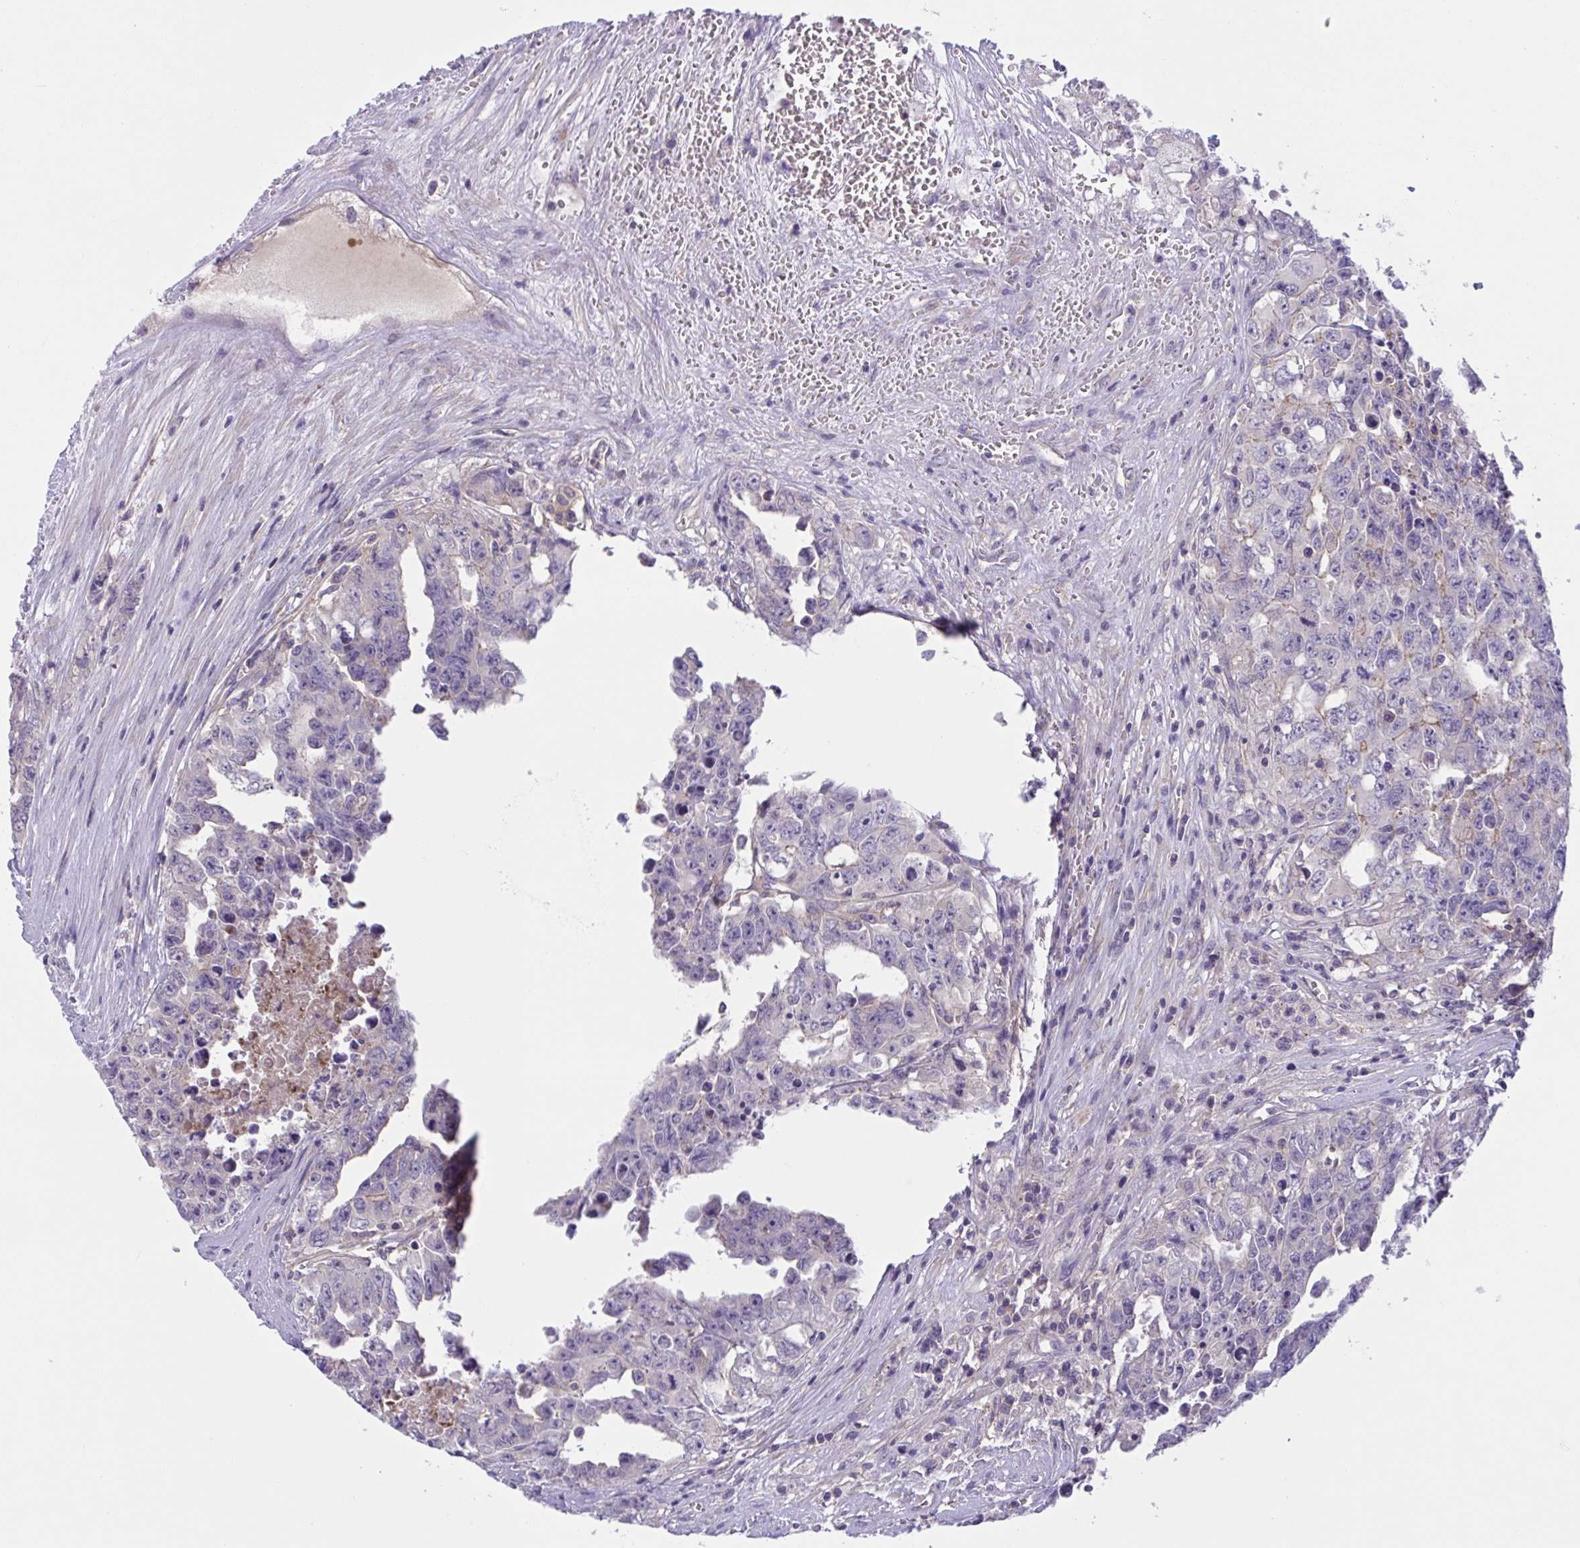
{"staining": {"intensity": "negative", "quantity": "none", "location": "none"}, "tissue": "testis cancer", "cell_type": "Tumor cells", "image_type": "cancer", "snomed": [{"axis": "morphology", "description": "Carcinoma, Embryonal, NOS"}, {"axis": "topography", "description": "Testis"}], "caption": "Micrograph shows no significant protein expression in tumor cells of testis cancer (embryonal carcinoma).", "gene": "WNT9B", "patient": {"sex": "male", "age": 24}}